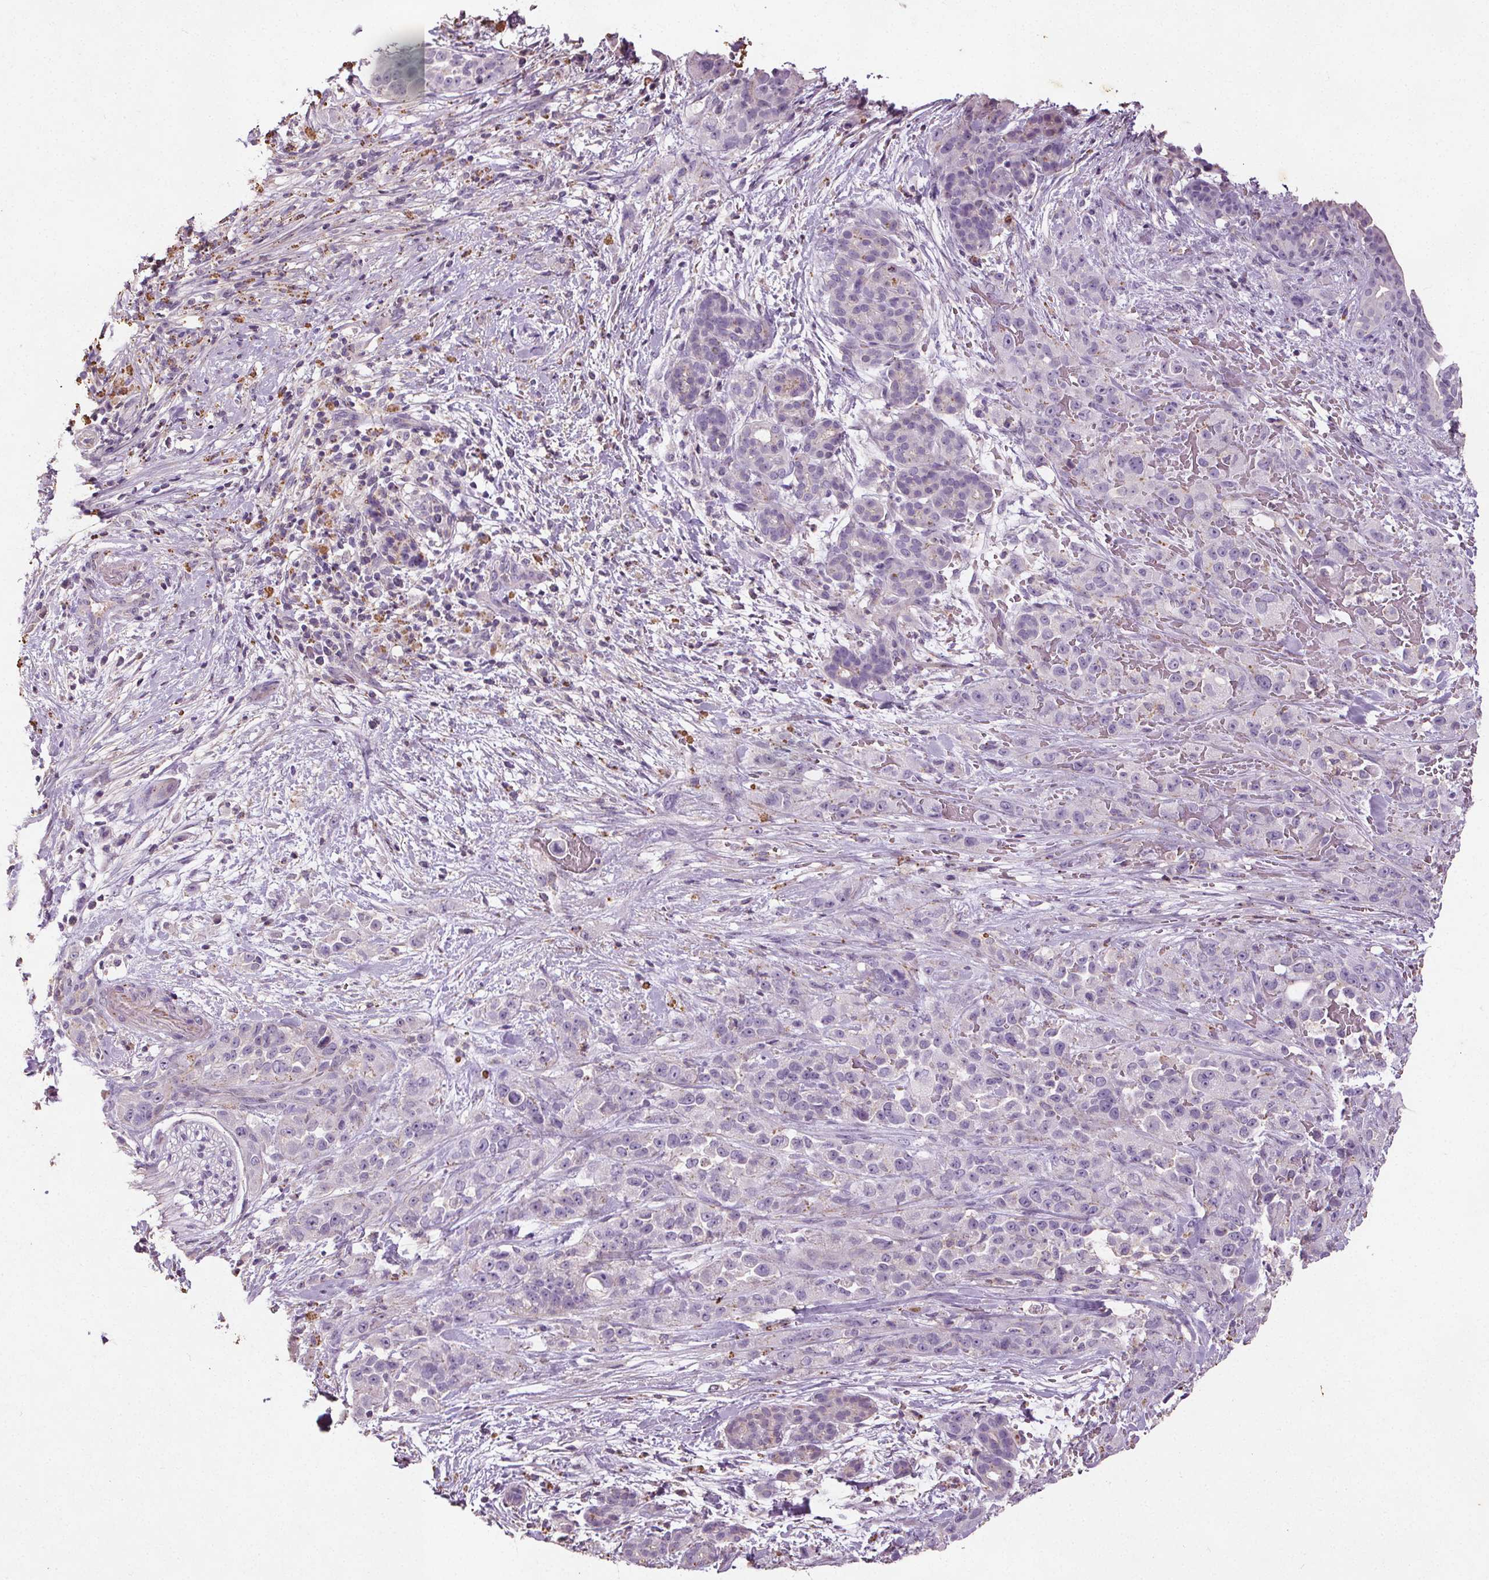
{"staining": {"intensity": "negative", "quantity": "none", "location": "none"}, "tissue": "pancreatic cancer", "cell_type": "Tumor cells", "image_type": "cancer", "snomed": [{"axis": "morphology", "description": "Adenocarcinoma, NOS"}, {"axis": "topography", "description": "Pancreas"}], "caption": "The histopathology image shows no significant staining in tumor cells of pancreatic adenocarcinoma.", "gene": "C19orf84", "patient": {"sex": "male", "age": 44}}